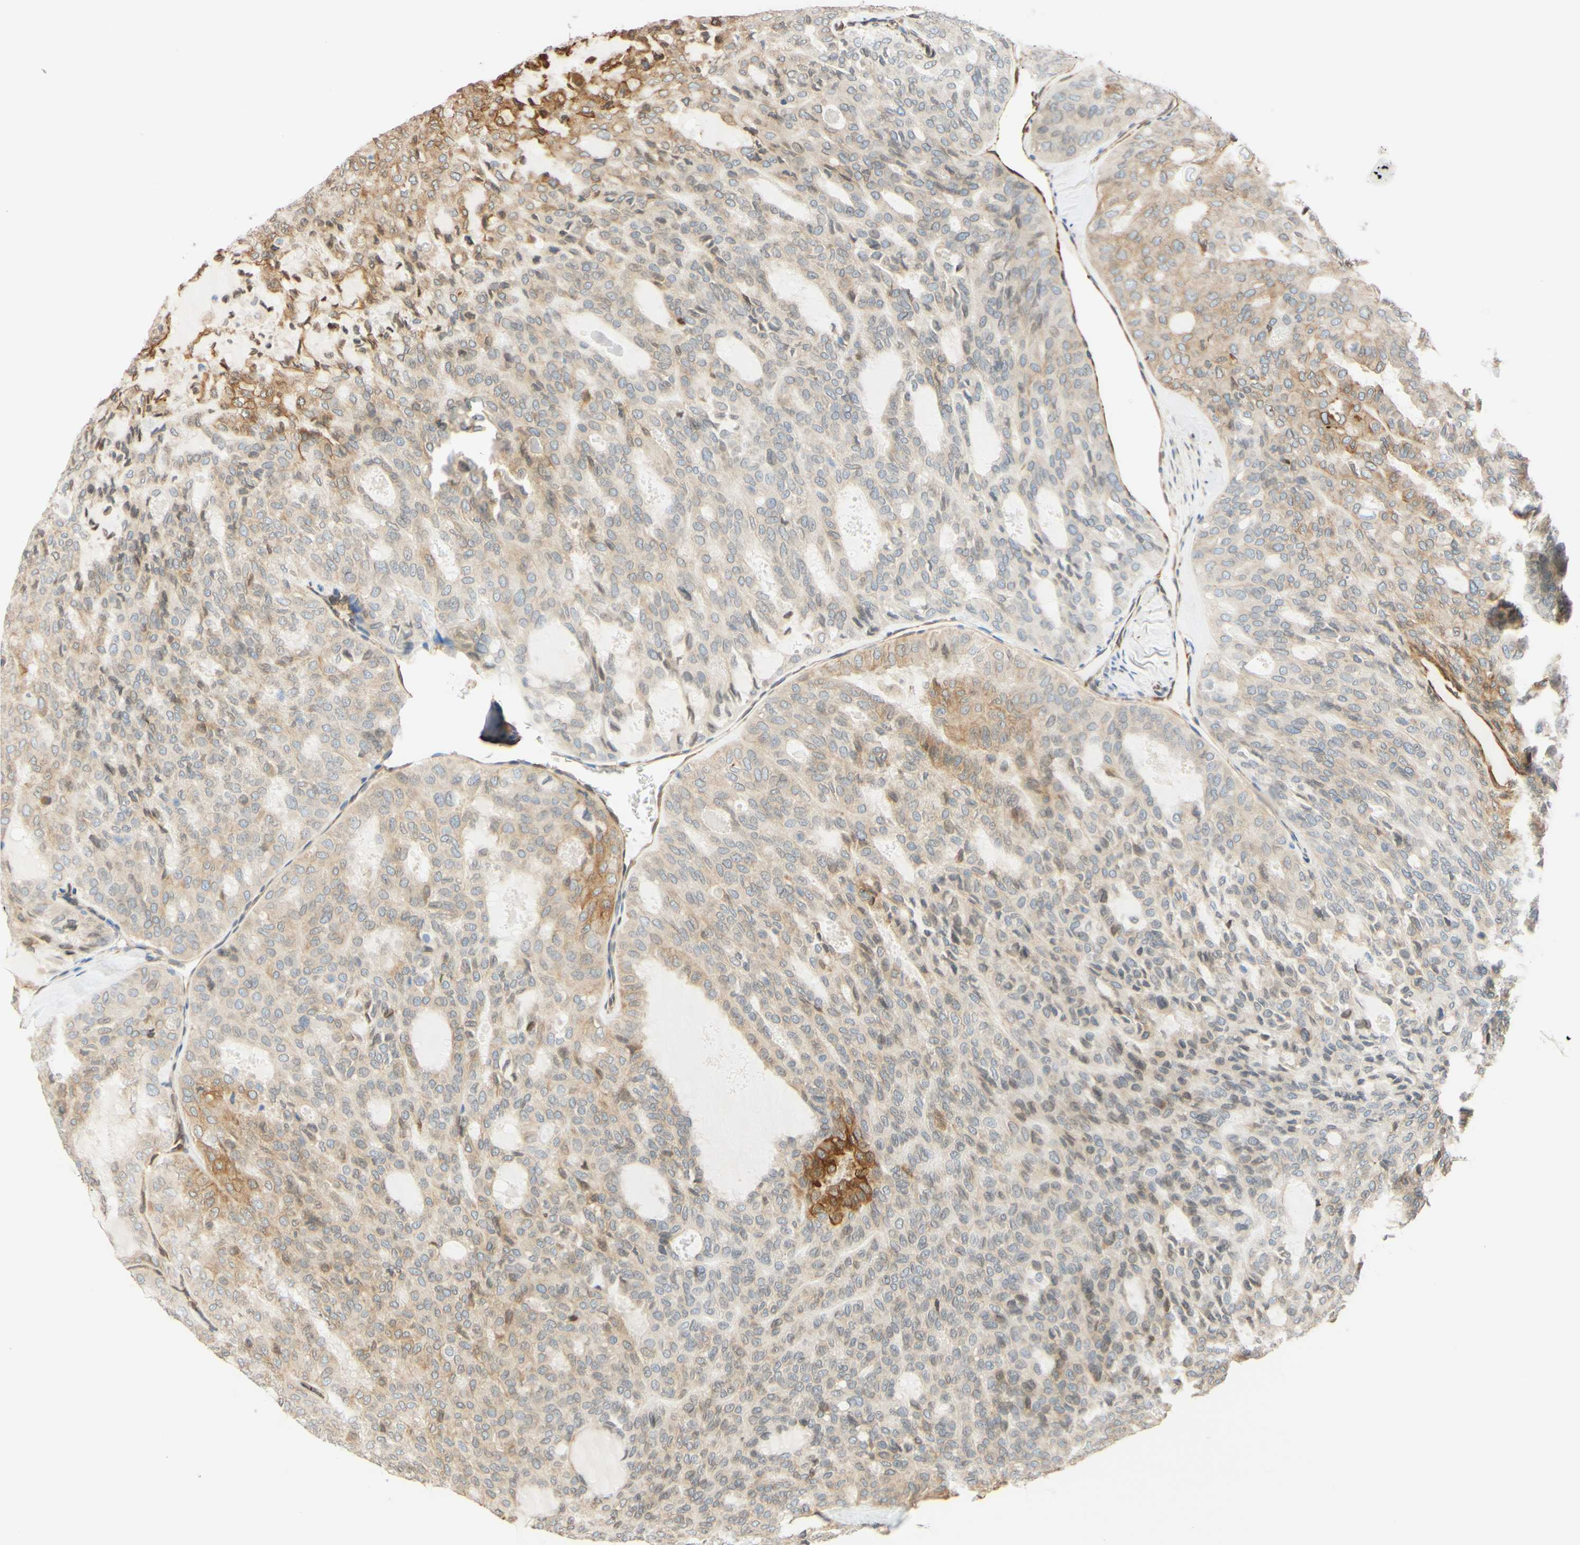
{"staining": {"intensity": "moderate", "quantity": "25%-75%", "location": "cytoplasmic/membranous,nuclear"}, "tissue": "thyroid cancer", "cell_type": "Tumor cells", "image_type": "cancer", "snomed": [{"axis": "morphology", "description": "Follicular adenoma carcinoma, NOS"}, {"axis": "topography", "description": "Thyroid gland"}], "caption": "Protein analysis of follicular adenoma carcinoma (thyroid) tissue demonstrates moderate cytoplasmic/membranous and nuclear expression in approximately 25%-75% of tumor cells.", "gene": "ENDOD1", "patient": {"sex": "male", "age": 75}}